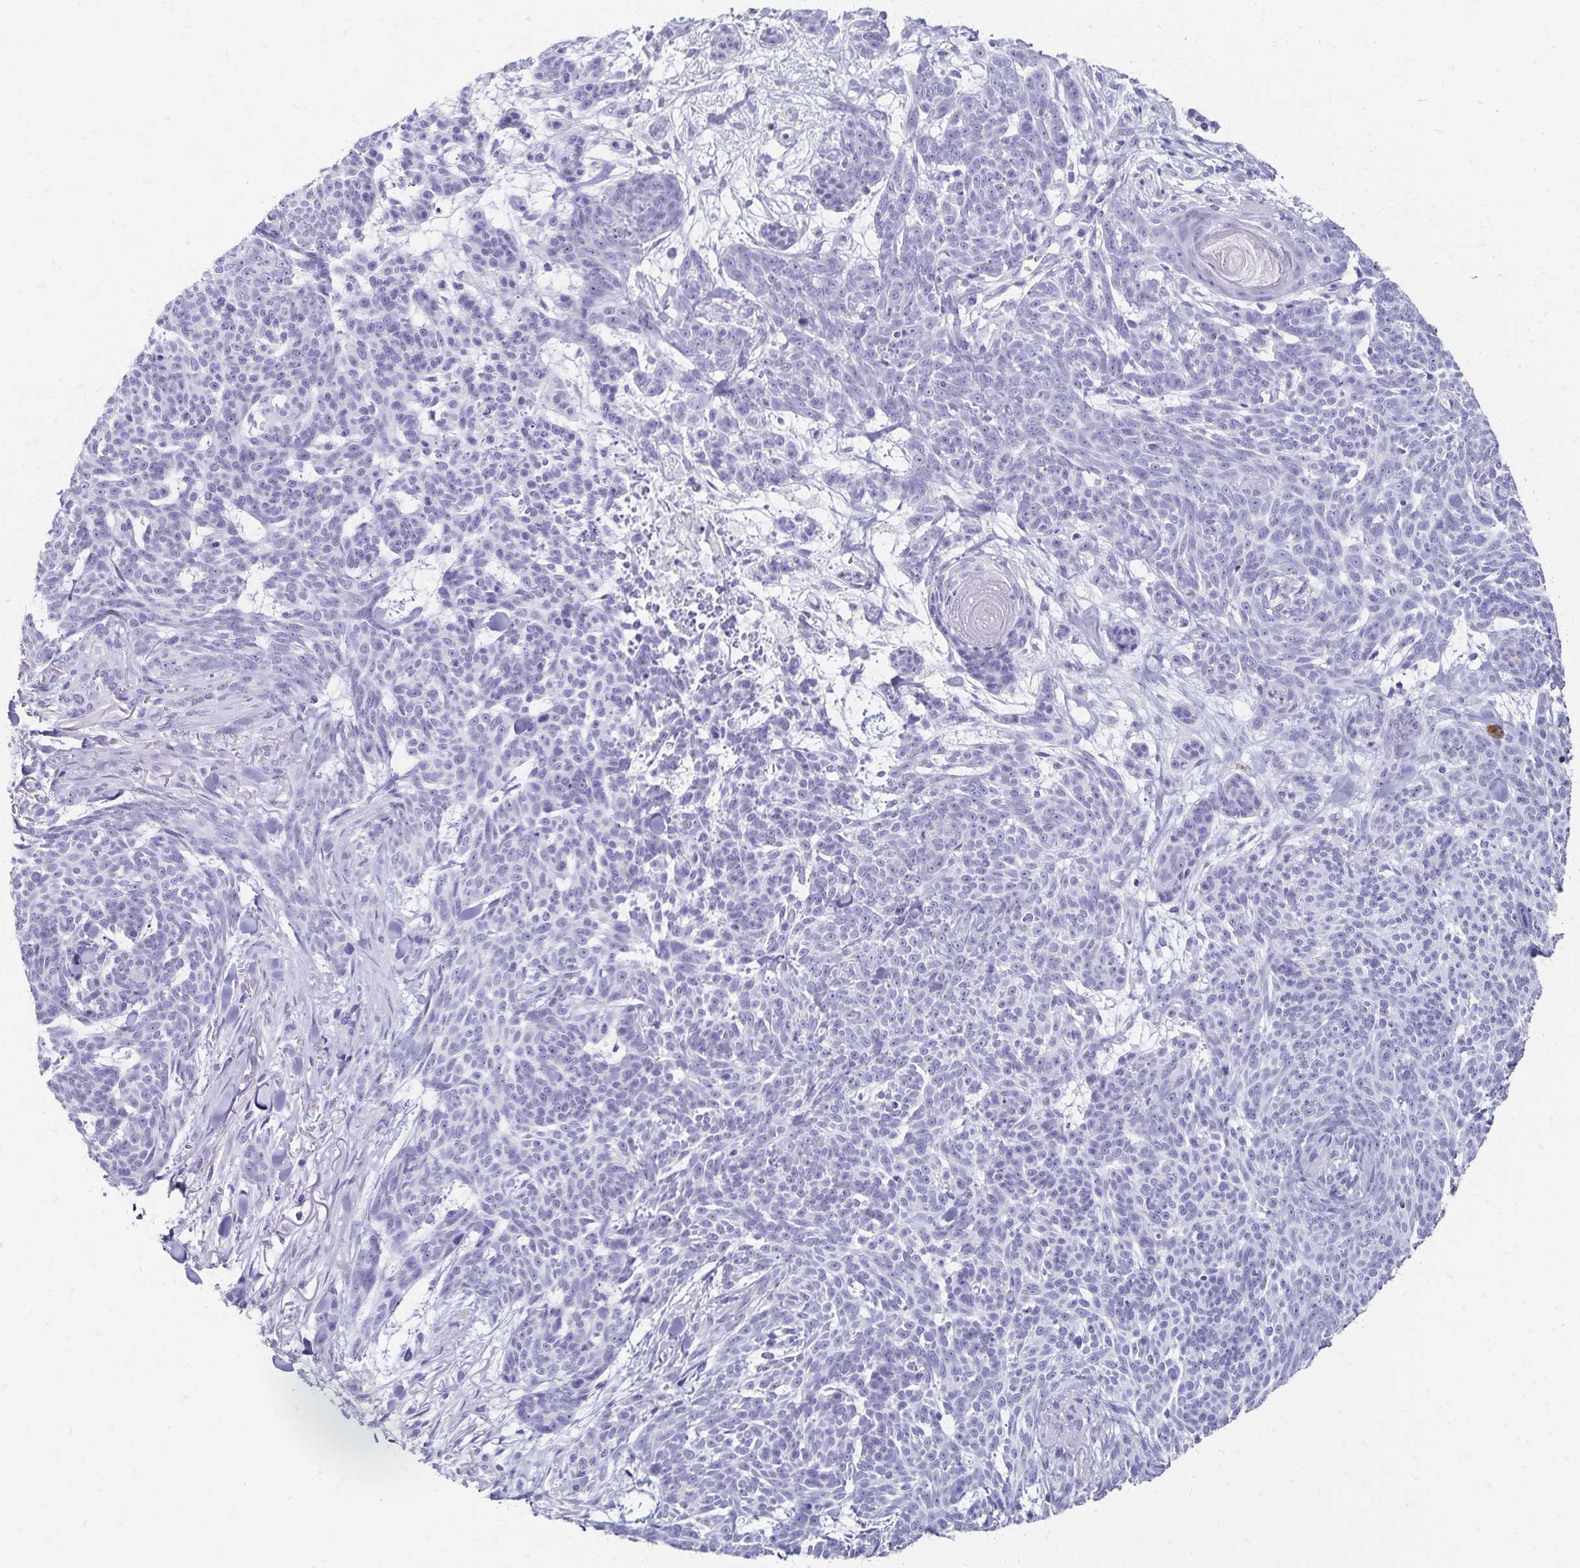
{"staining": {"intensity": "negative", "quantity": "none", "location": "none"}, "tissue": "skin cancer", "cell_type": "Tumor cells", "image_type": "cancer", "snomed": [{"axis": "morphology", "description": "Basal cell carcinoma"}, {"axis": "topography", "description": "Skin"}], "caption": "Photomicrograph shows no protein expression in tumor cells of skin cancer (basal cell carcinoma) tissue.", "gene": "GIP", "patient": {"sex": "female", "age": 93}}